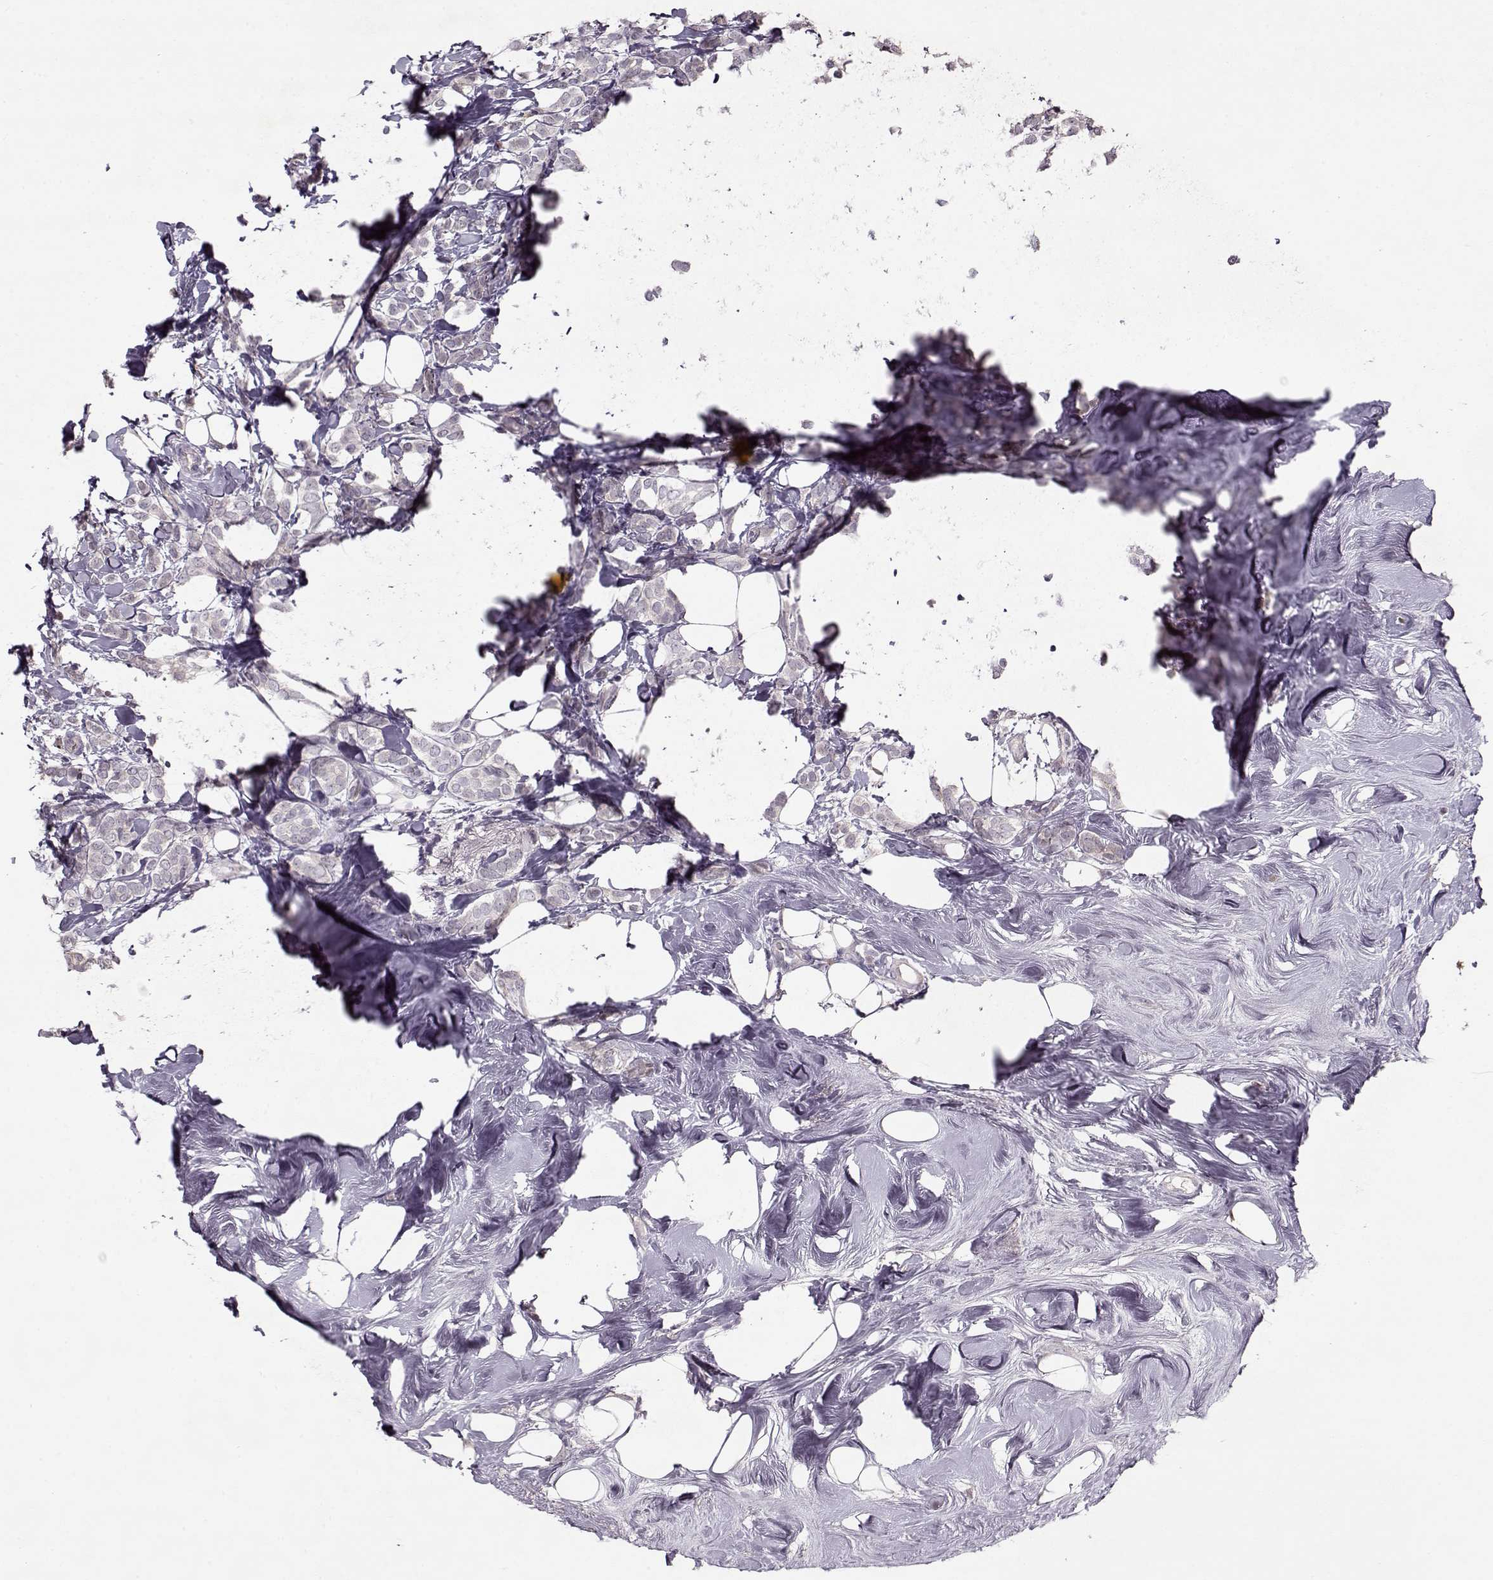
{"staining": {"intensity": "negative", "quantity": "none", "location": "none"}, "tissue": "breast cancer", "cell_type": "Tumor cells", "image_type": "cancer", "snomed": [{"axis": "morphology", "description": "Lobular carcinoma"}, {"axis": "topography", "description": "Breast"}], "caption": "The histopathology image exhibits no staining of tumor cells in lobular carcinoma (breast).", "gene": "ACOT11", "patient": {"sex": "female", "age": 49}}